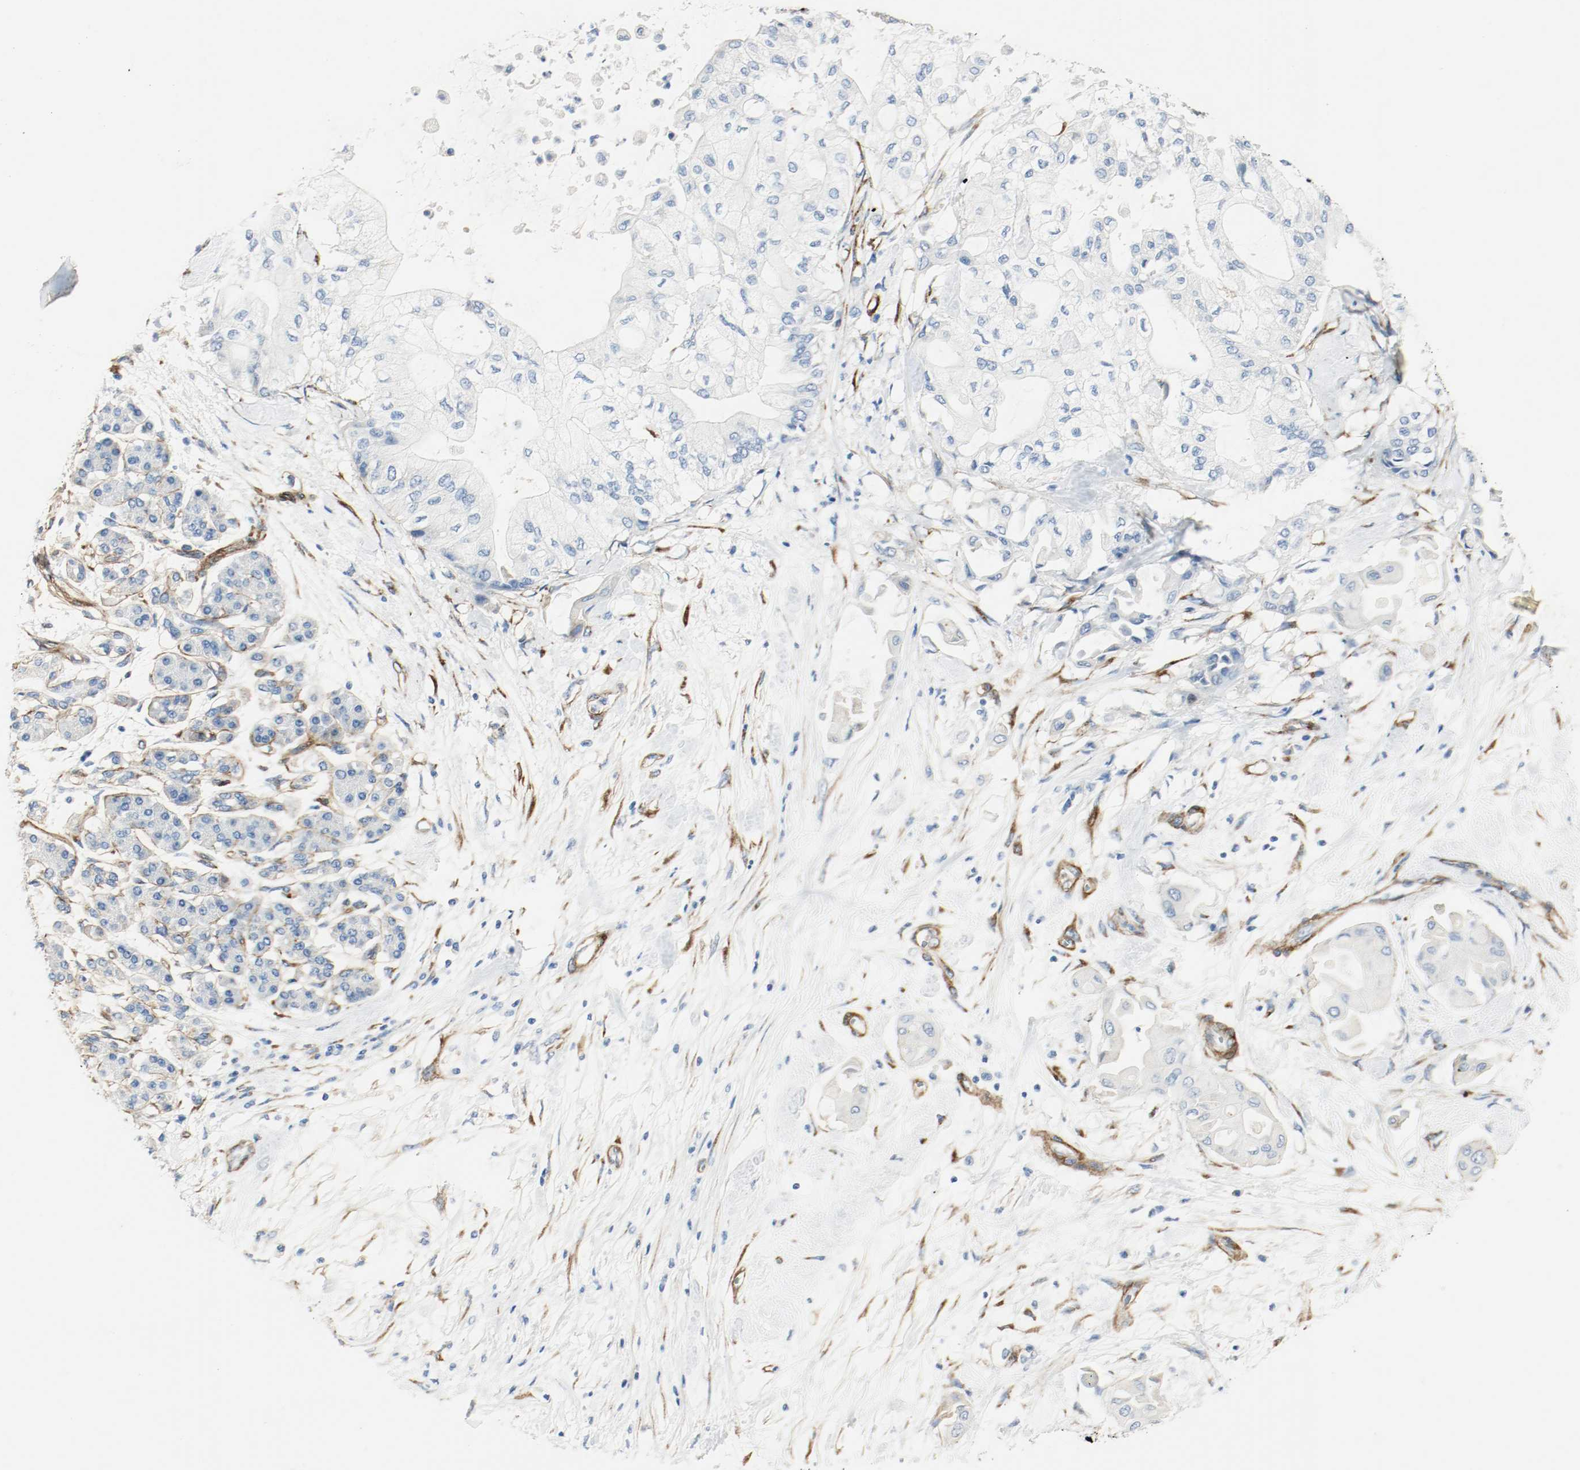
{"staining": {"intensity": "negative", "quantity": "none", "location": "none"}, "tissue": "pancreatic cancer", "cell_type": "Tumor cells", "image_type": "cancer", "snomed": [{"axis": "morphology", "description": "Adenocarcinoma, NOS"}, {"axis": "morphology", "description": "Adenocarcinoma, metastatic, NOS"}, {"axis": "topography", "description": "Lymph node"}, {"axis": "topography", "description": "Pancreas"}, {"axis": "topography", "description": "Duodenum"}], "caption": "High power microscopy image of an immunohistochemistry (IHC) micrograph of pancreatic adenocarcinoma, revealing no significant positivity in tumor cells.", "gene": "LAMB1", "patient": {"sex": "female", "age": 64}}